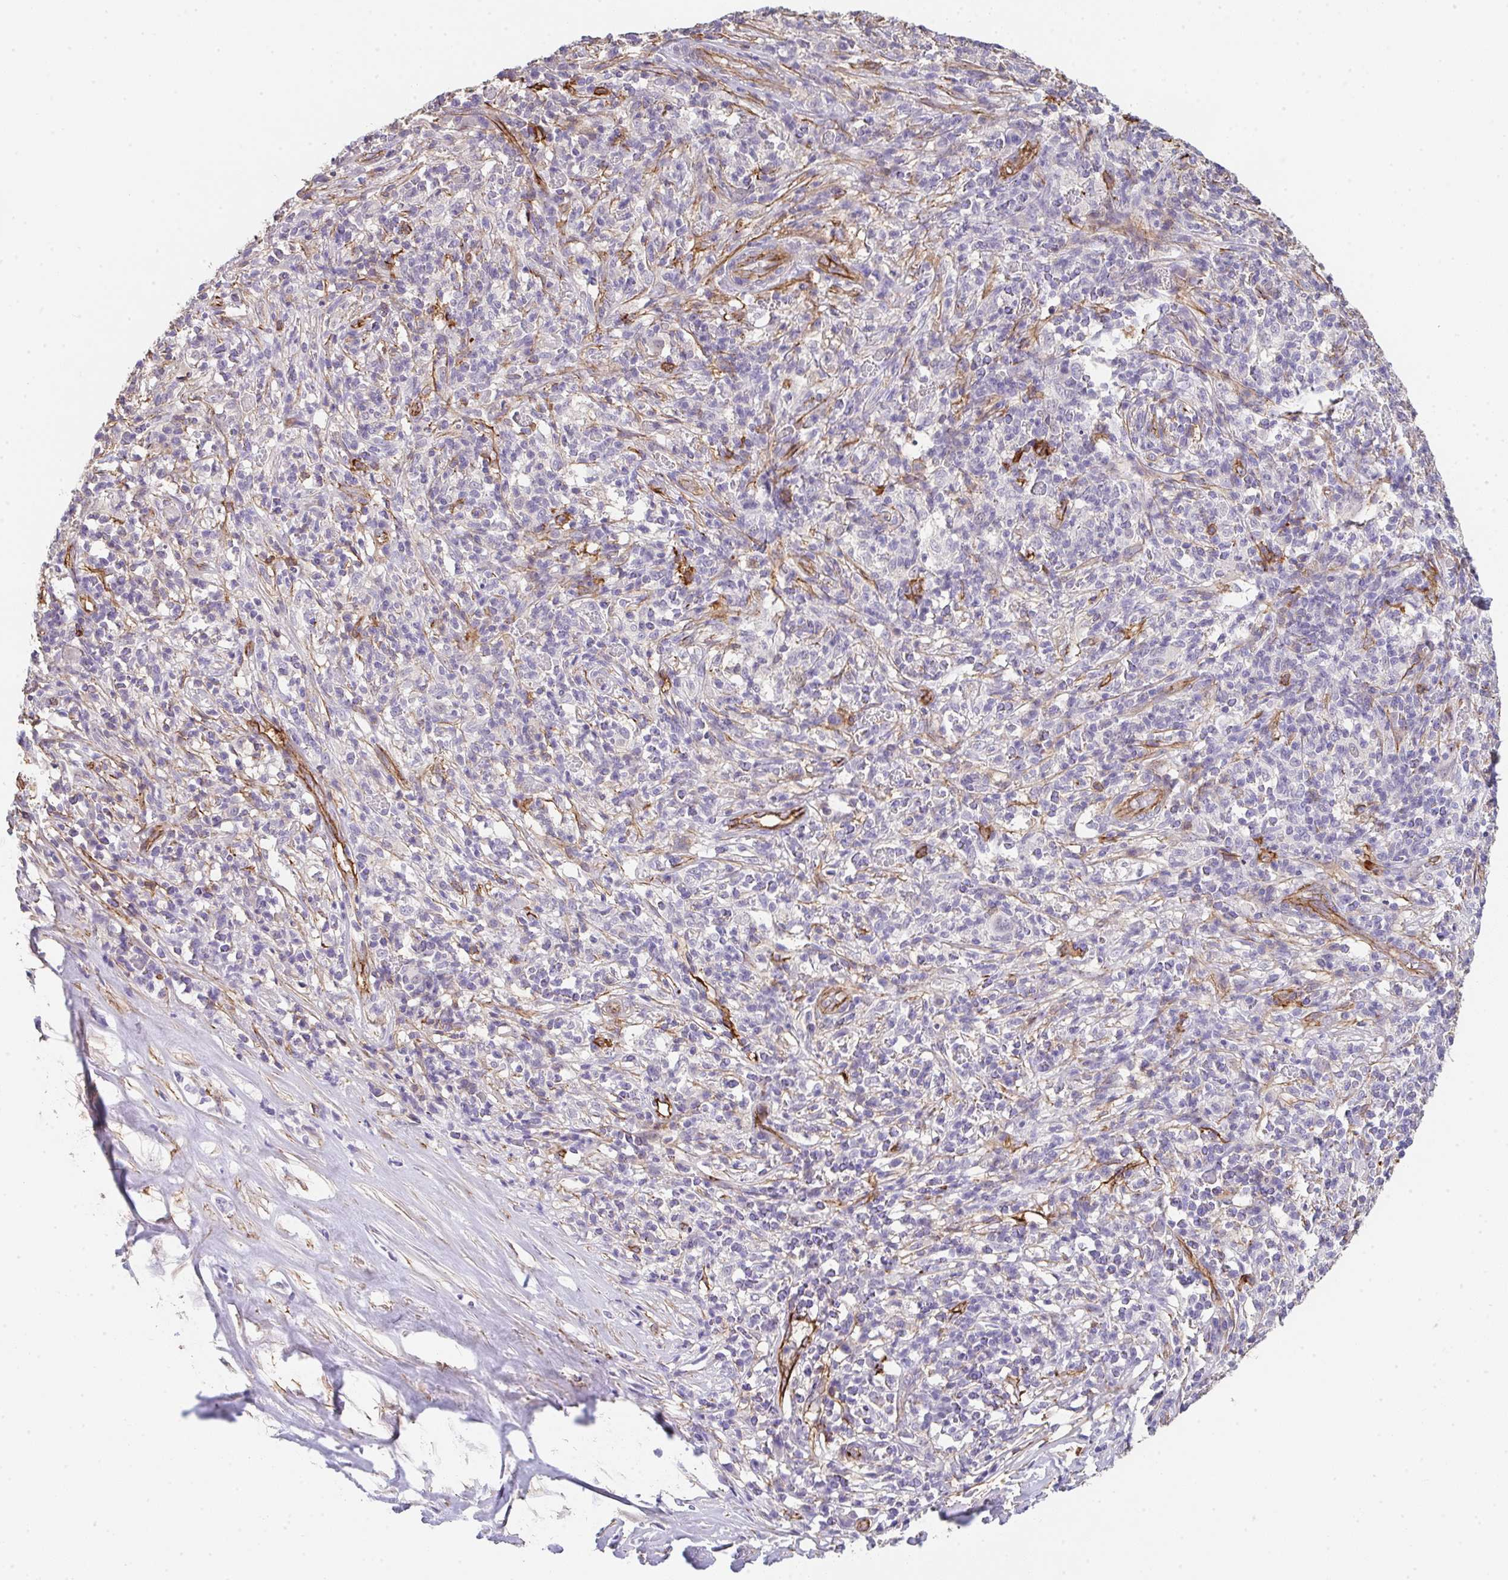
{"staining": {"intensity": "negative", "quantity": "none", "location": "none"}, "tissue": "melanoma", "cell_type": "Tumor cells", "image_type": "cancer", "snomed": [{"axis": "morphology", "description": "Malignant melanoma, NOS"}, {"axis": "topography", "description": "Skin"}], "caption": "DAB (3,3'-diaminobenzidine) immunohistochemical staining of malignant melanoma displays no significant expression in tumor cells. (DAB (3,3'-diaminobenzidine) immunohistochemistry with hematoxylin counter stain).", "gene": "DBN1", "patient": {"sex": "male", "age": 66}}